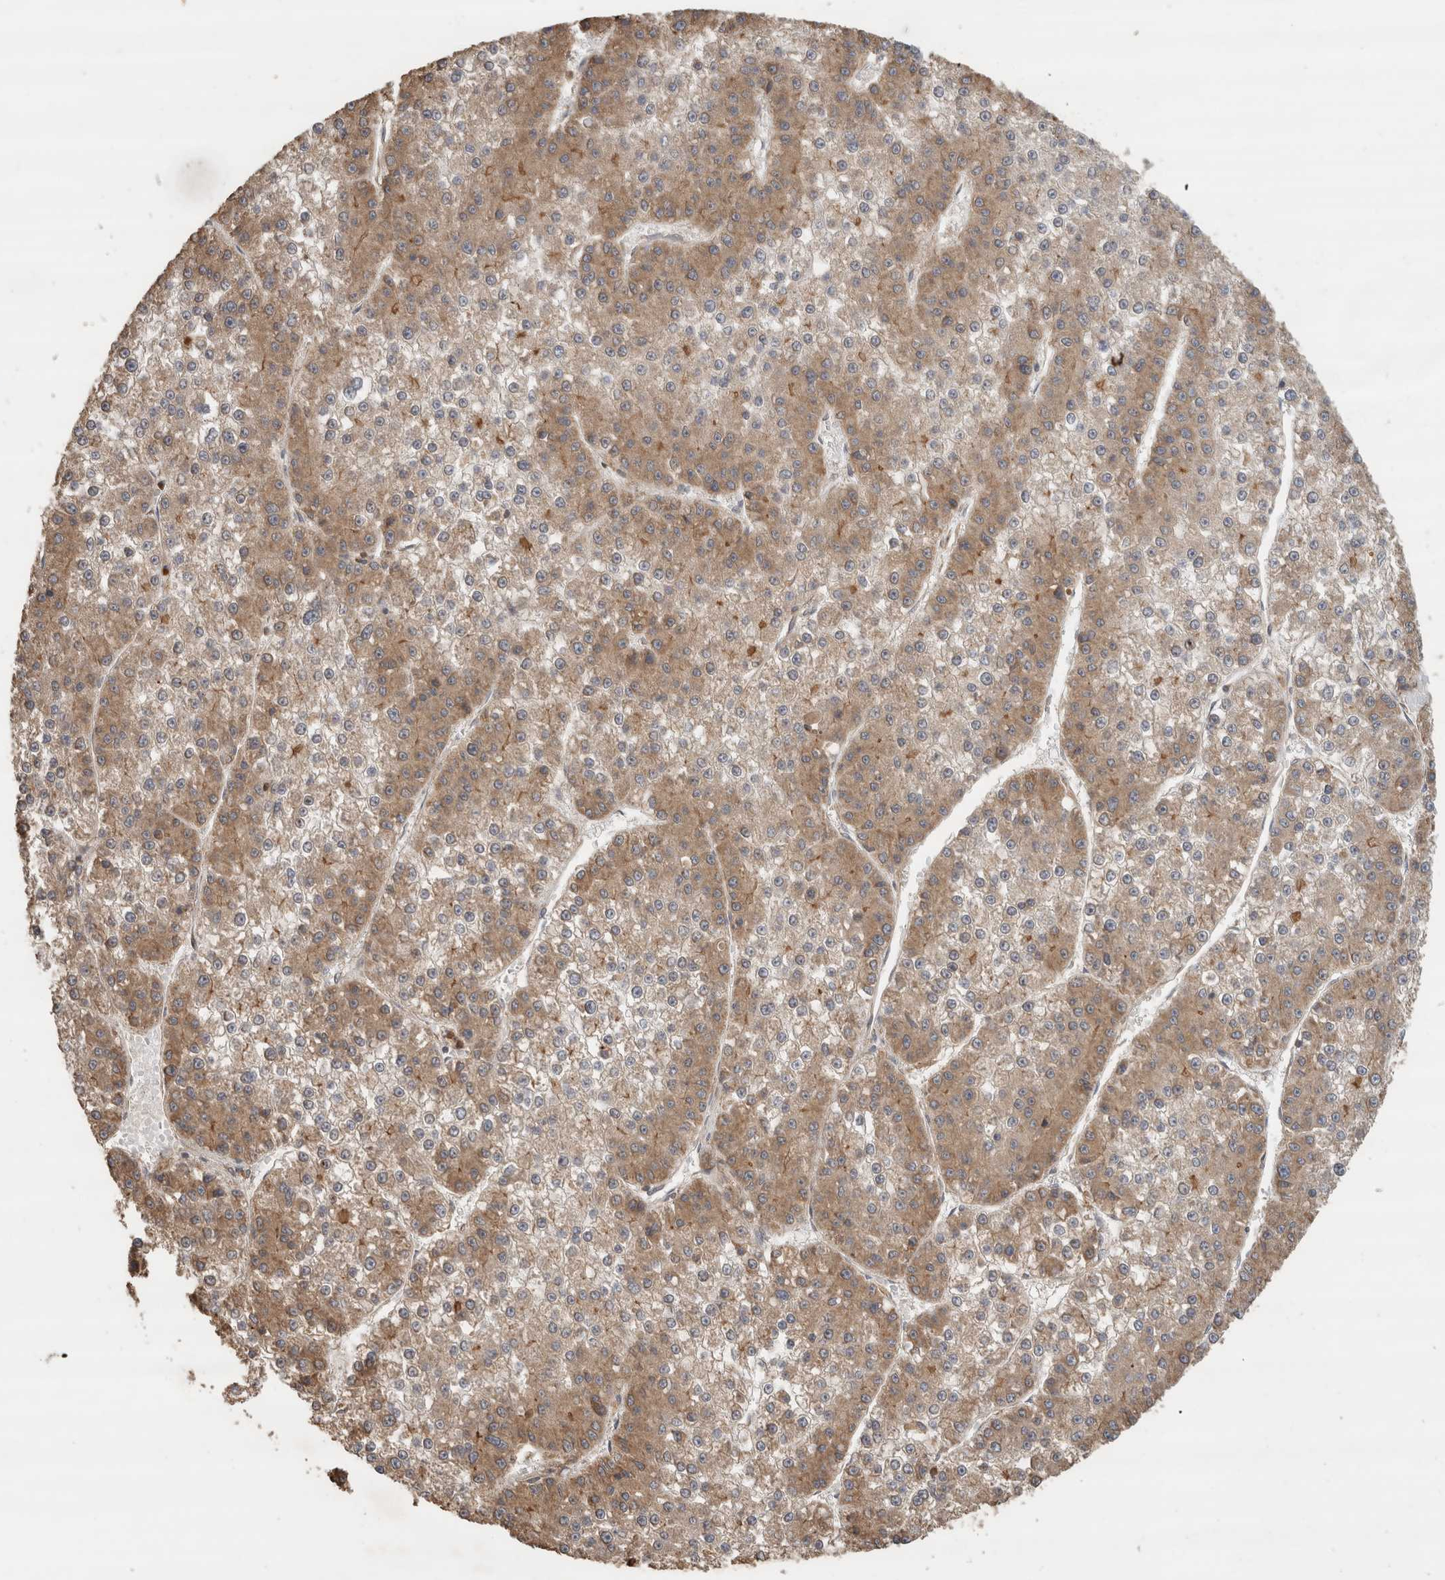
{"staining": {"intensity": "moderate", "quantity": "25%-75%", "location": "cytoplasmic/membranous"}, "tissue": "liver cancer", "cell_type": "Tumor cells", "image_type": "cancer", "snomed": [{"axis": "morphology", "description": "Carcinoma, Hepatocellular, NOS"}, {"axis": "topography", "description": "Liver"}], "caption": "Tumor cells exhibit medium levels of moderate cytoplasmic/membranous staining in approximately 25%-75% of cells in human liver hepatocellular carcinoma.", "gene": "OTUD7B", "patient": {"sex": "female", "age": 73}}